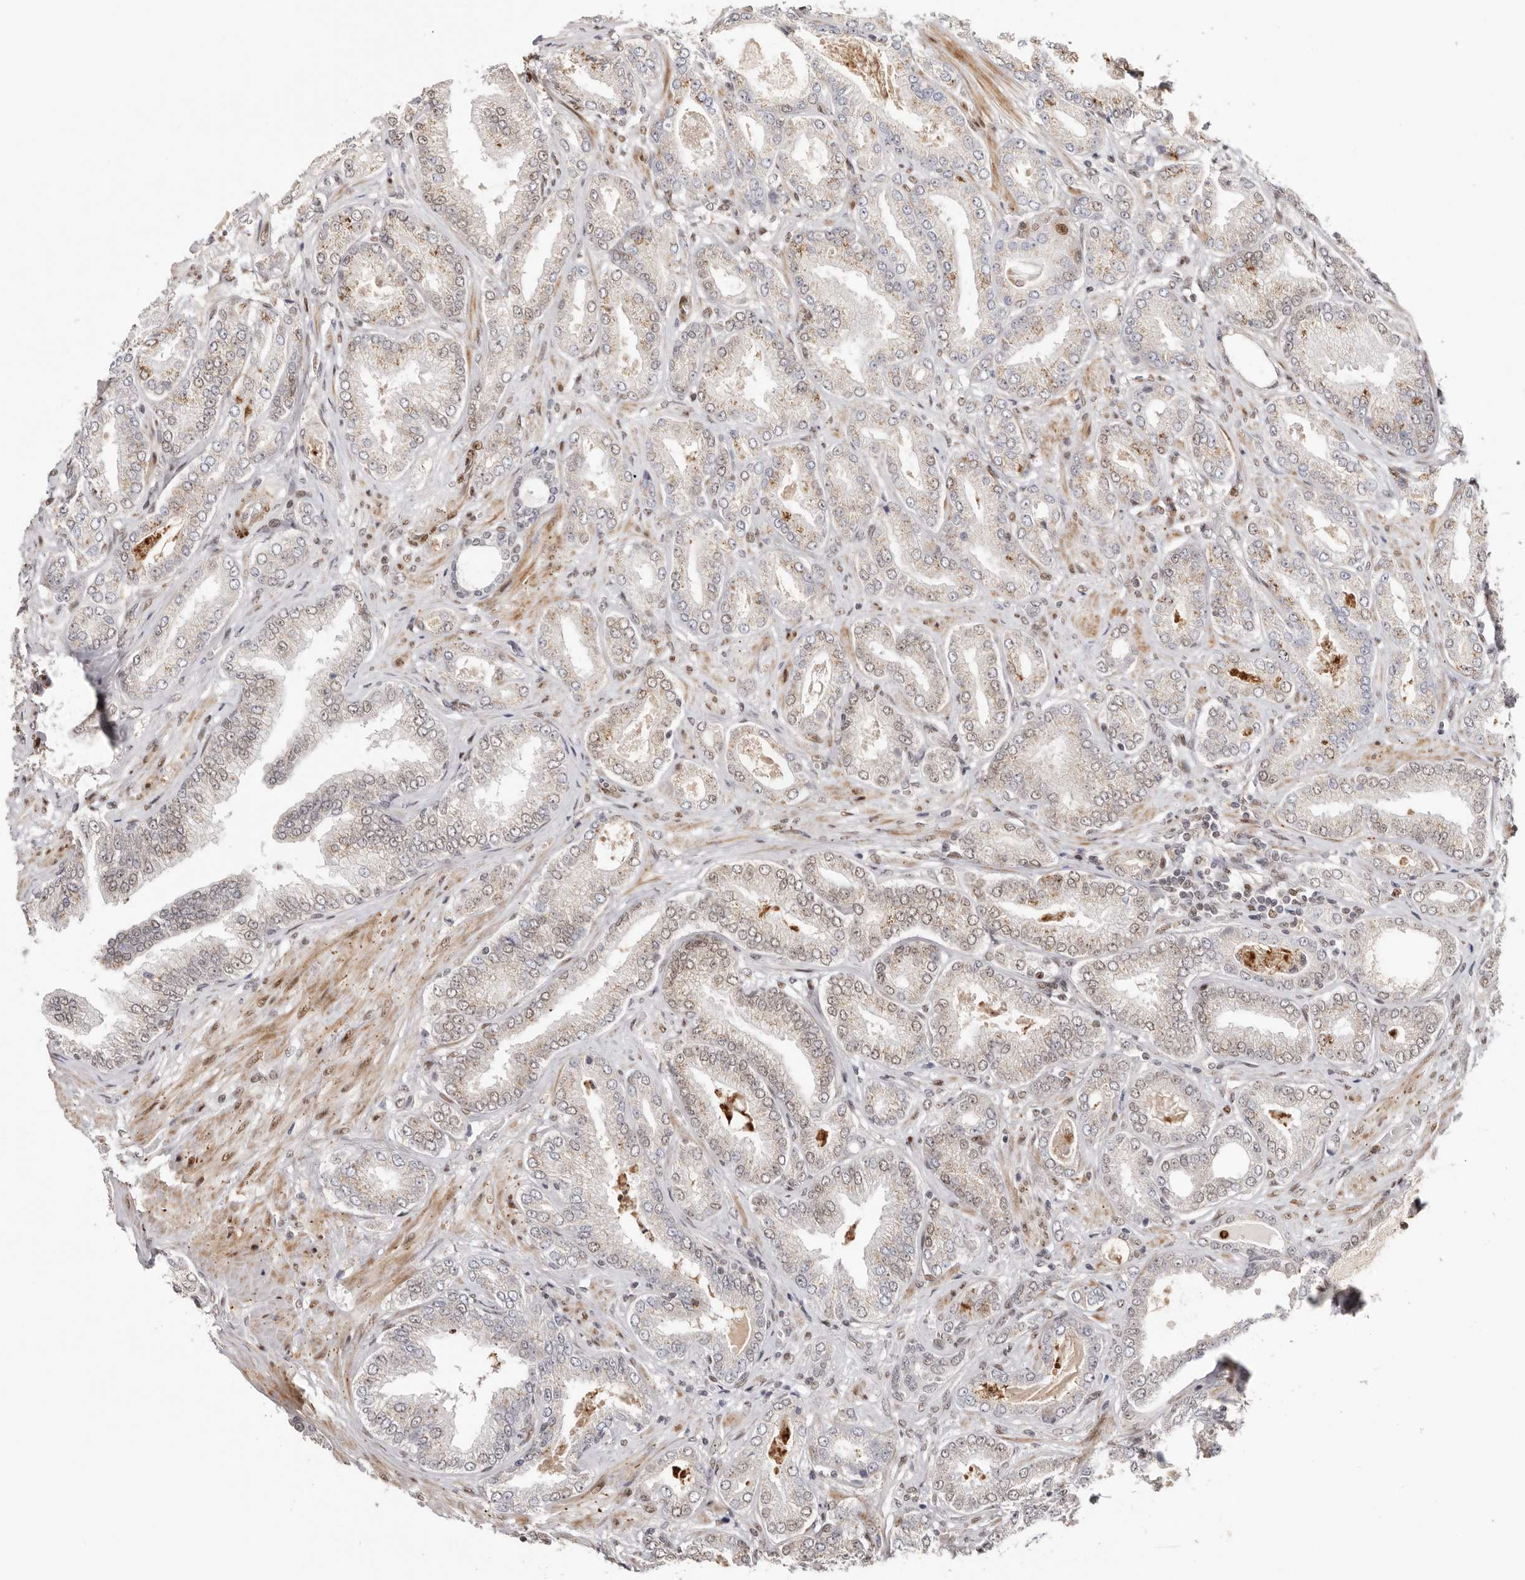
{"staining": {"intensity": "weak", "quantity": "<25%", "location": "cytoplasmic/membranous"}, "tissue": "prostate cancer", "cell_type": "Tumor cells", "image_type": "cancer", "snomed": [{"axis": "morphology", "description": "Adenocarcinoma, Low grade"}, {"axis": "topography", "description": "Prostate"}], "caption": "This is an immunohistochemistry (IHC) micrograph of prostate low-grade adenocarcinoma. There is no staining in tumor cells.", "gene": "SMAD7", "patient": {"sex": "male", "age": 63}}